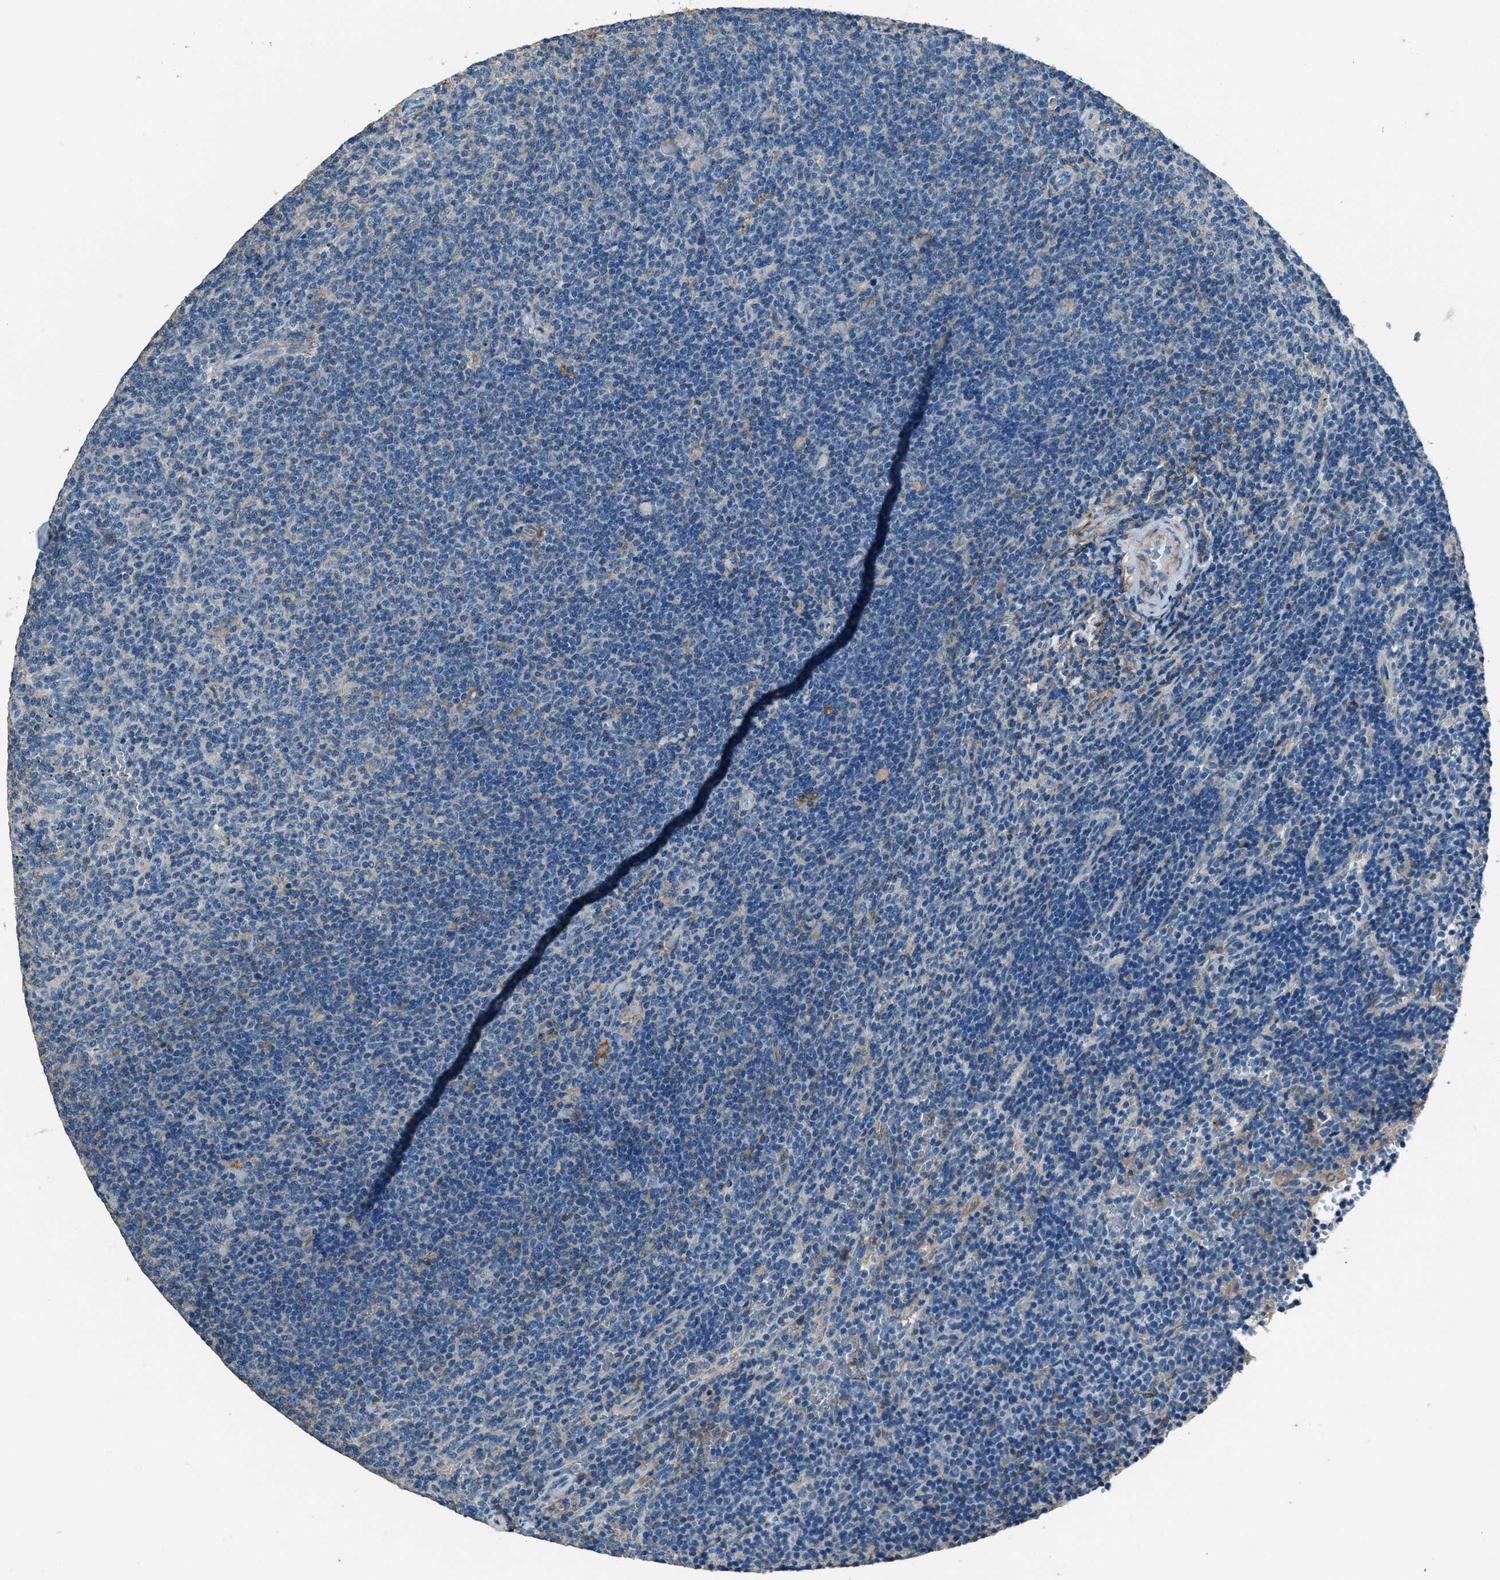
{"staining": {"intensity": "negative", "quantity": "none", "location": "none"}, "tissue": "lymphoma", "cell_type": "Tumor cells", "image_type": "cancer", "snomed": [{"axis": "morphology", "description": "Malignant lymphoma, non-Hodgkin's type, Low grade"}, {"axis": "topography", "description": "Spleen"}], "caption": "There is no significant staining in tumor cells of lymphoma. The staining is performed using DAB brown chromogen with nuclei counter-stained in using hematoxylin.", "gene": "SVIL", "patient": {"sex": "female", "age": 50}}